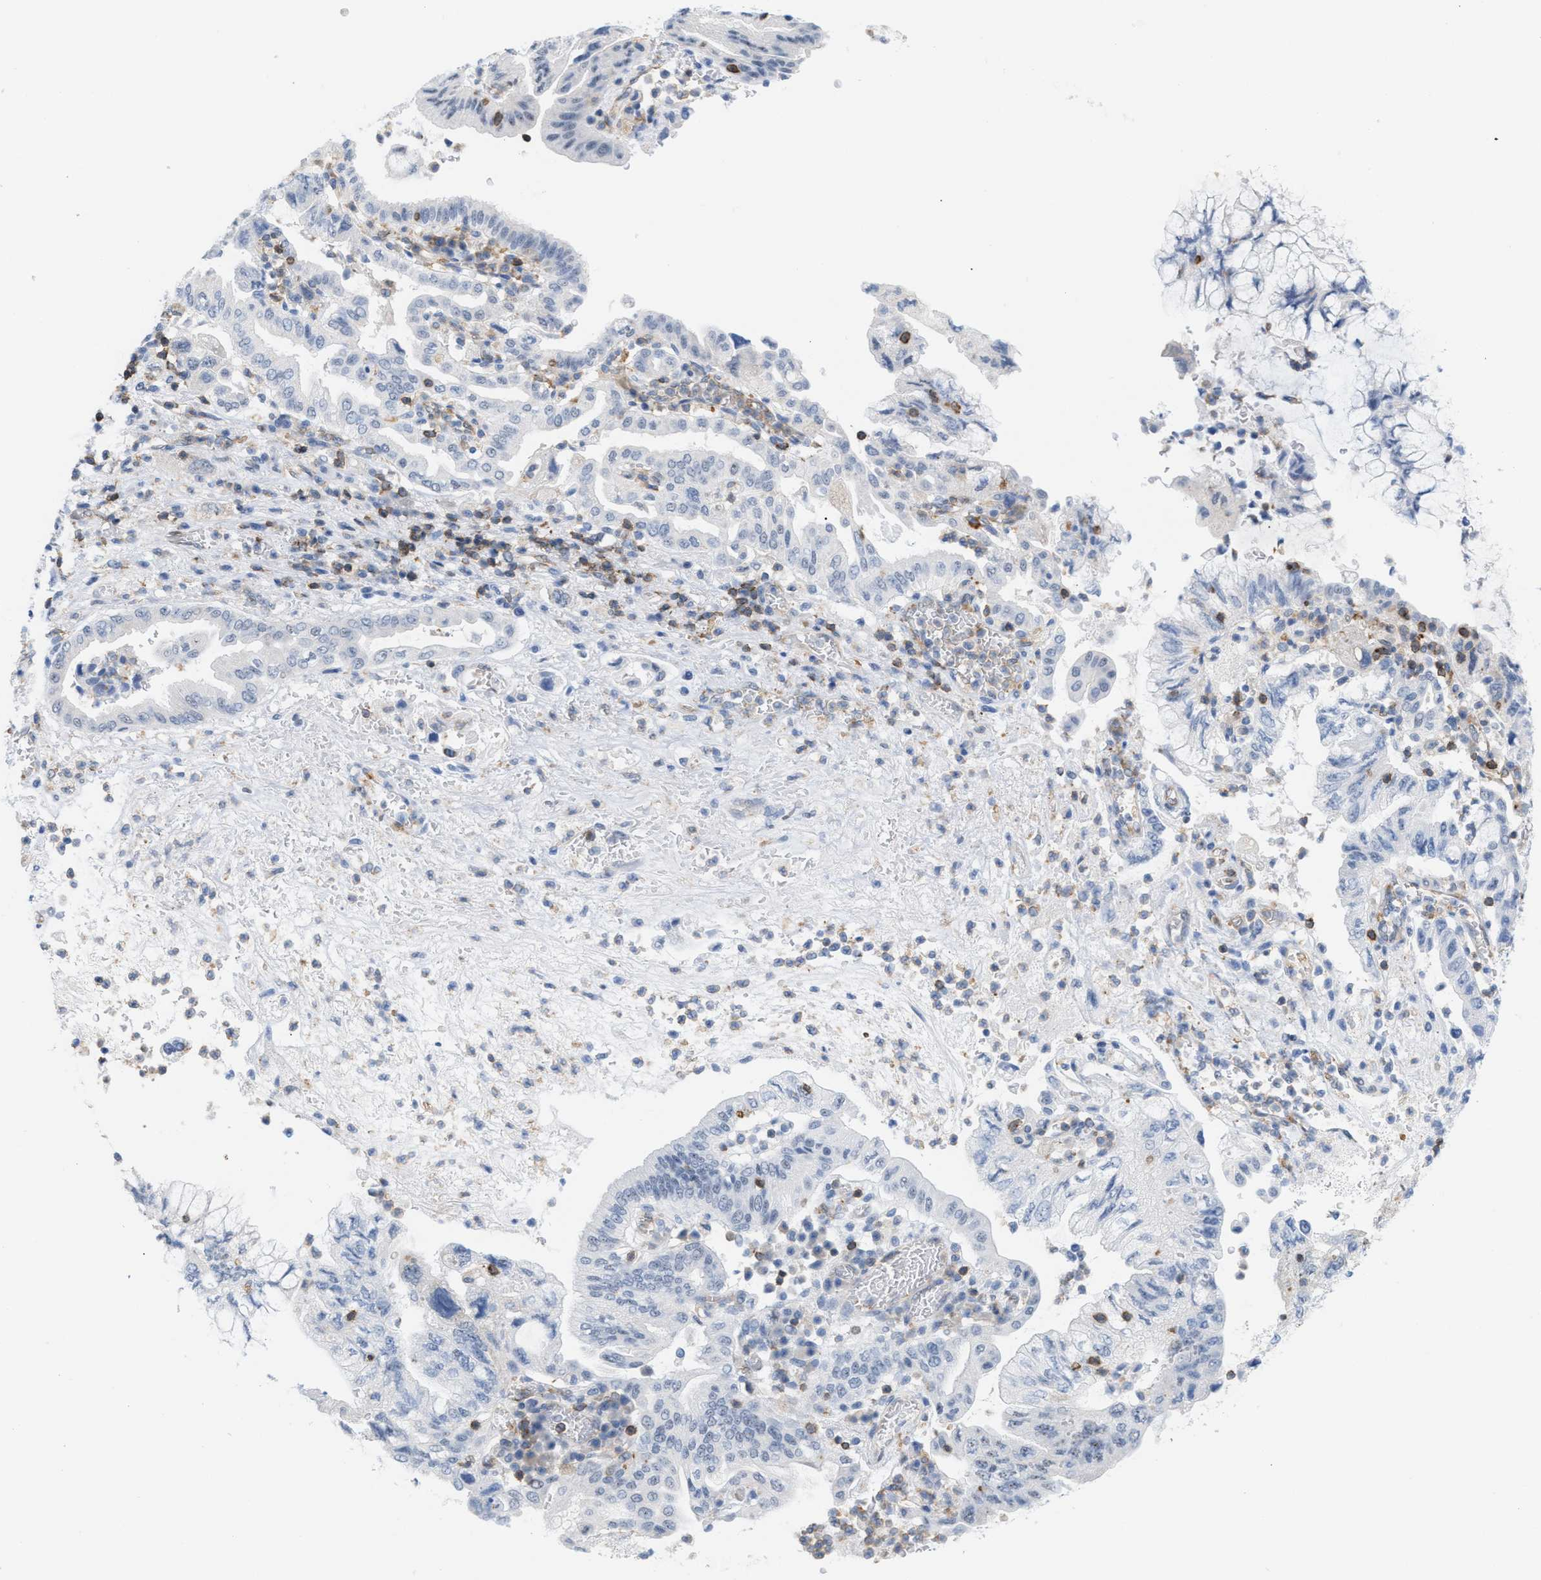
{"staining": {"intensity": "negative", "quantity": "none", "location": "none"}, "tissue": "pancreatic cancer", "cell_type": "Tumor cells", "image_type": "cancer", "snomed": [{"axis": "morphology", "description": "Adenocarcinoma, NOS"}, {"axis": "topography", "description": "Pancreas"}], "caption": "A micrograph of human pancreatic adenocarcinoma is negative for staining in tumor cells. The staining was performed using DAB to visualize the protein expression in brown, while the nuclei were stained in blue with hematoxylin (Magnification: 20x).", "gene": "IL16", "patient": {"sex": "female", "age": 73}}